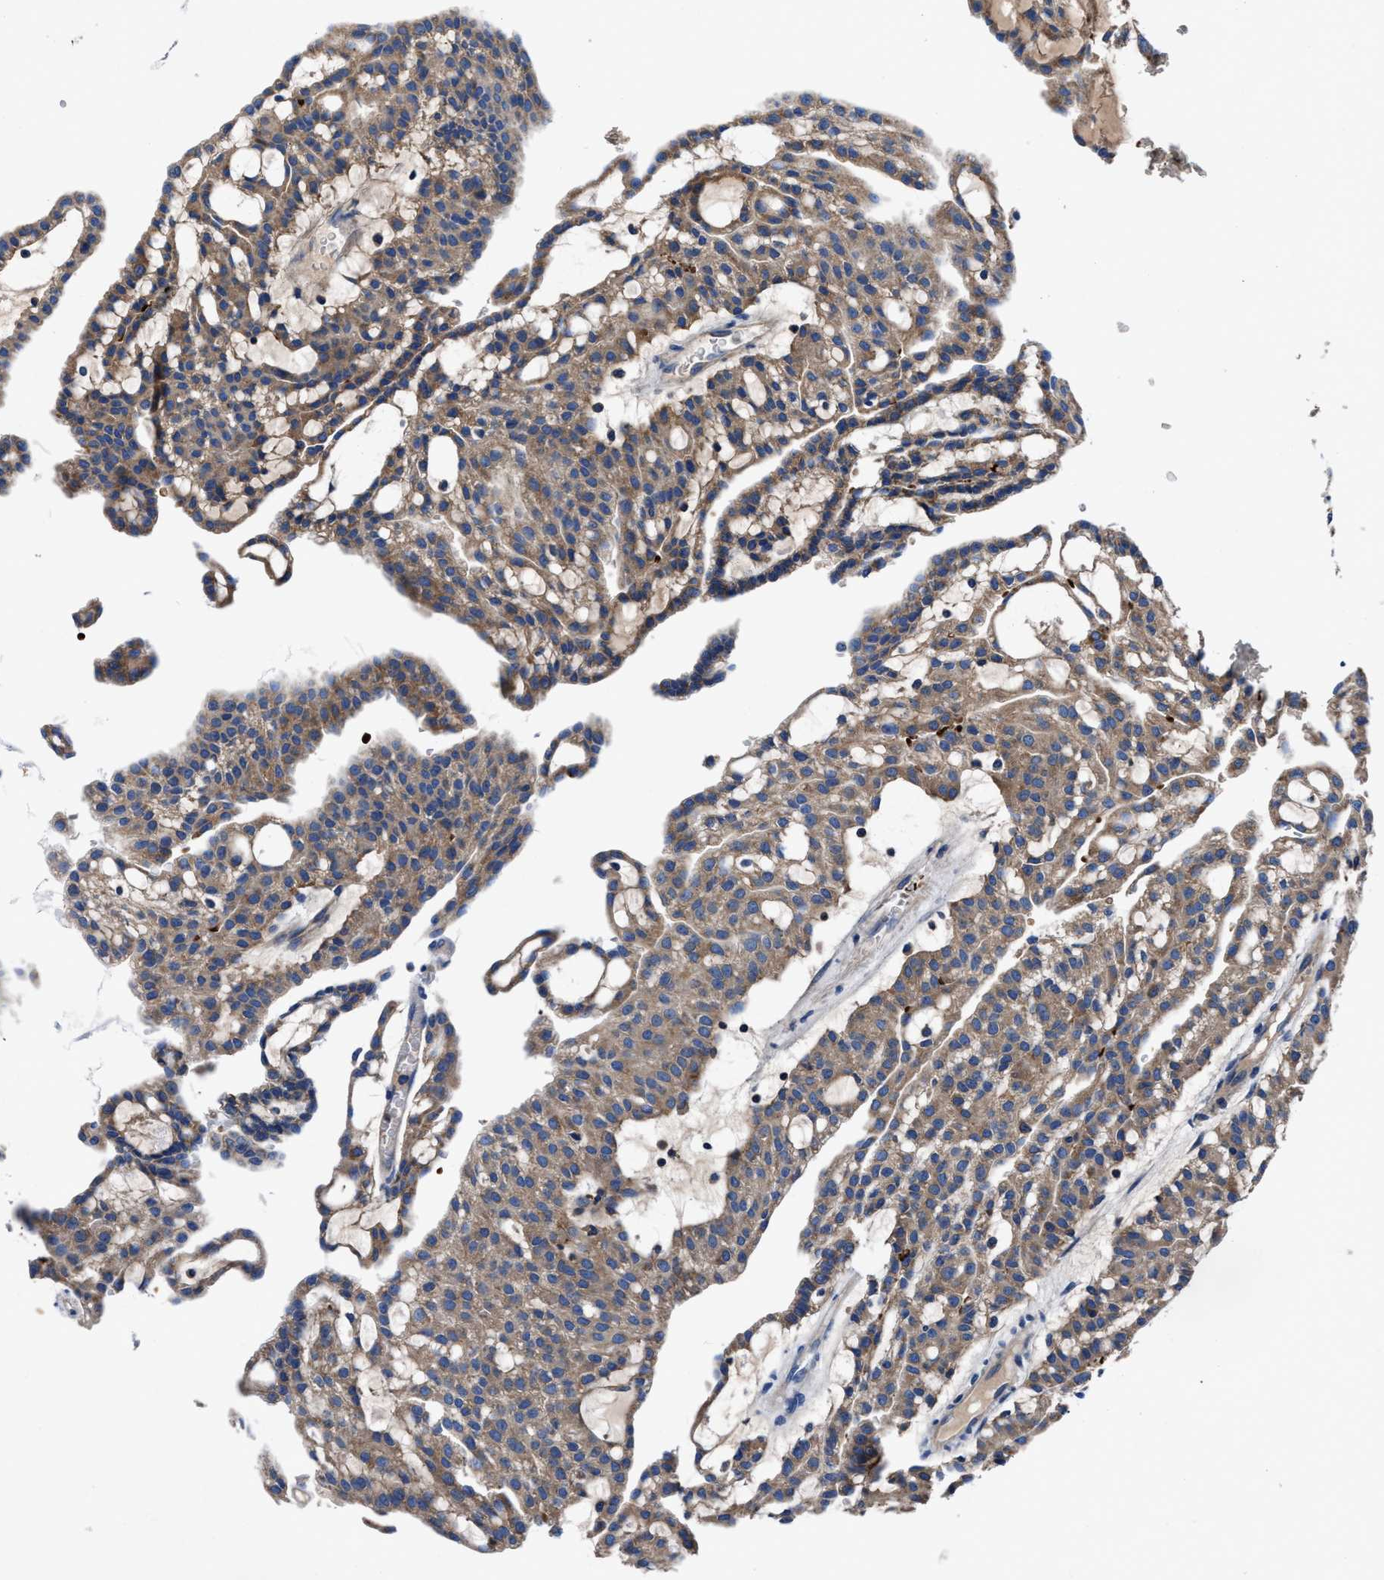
{"staining": {"intensity": "moderate", "quantity": ">75%", "location": "cytoplasmic/membranous"}, "tissue": "renal cancer", "cell_type": "Tumor cells", "image_type": "cancer", "snomed": [{"axis": "morphology", "description": "Adenocarcinoma, NOS"}, {"axis": "topography", "description": "Kidney"}], "caption": "This is an image of immunohistochemistry (IHC) staining of adenocarcinoma (renal), which shows moderate staining in the cytoplasmic/membranous of tumor cells.", "gene": "PHLPP1", "patient": {"sex": "male", "age": 63}}